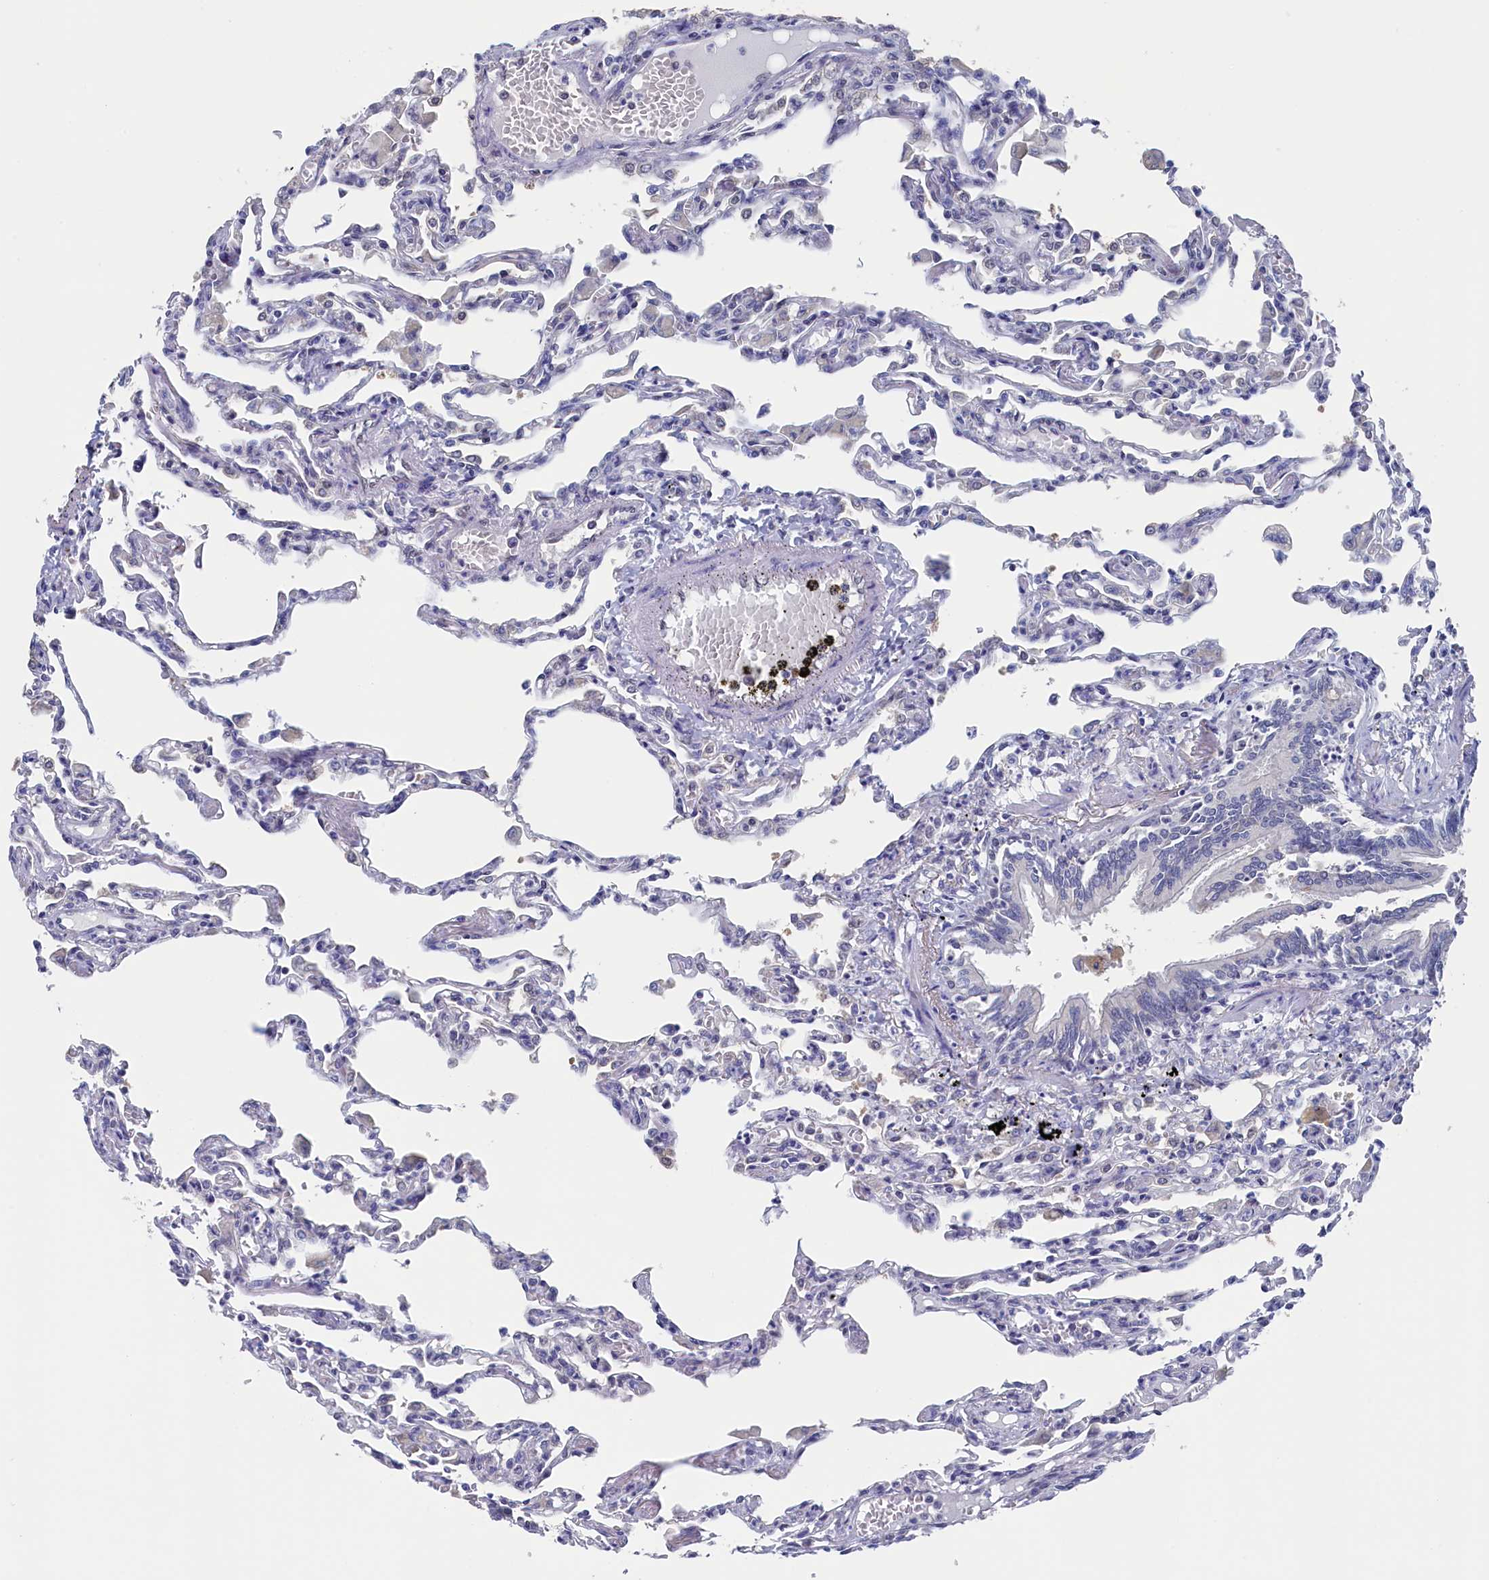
{"staining": {"intensity": "negative", "quantity": "none", "location": "none"}, "tissue": "lung", "cell_type": "Alveolar cells", "image_type": "normal", "snomed": [{"axis": "morphology", "description": "Normal tissue, NOS"}, {"axis": "topography", "description": "Bronchus"}, {"axis": "topography", "description": "Lung"}], "caption": "Immunohistochemistry micrograph of normal human lung stained for a protein (brown), which exhibits no expression in alveolar cells.", "gene": "C11orf54", "patient": {"sex": "female", "age": 49}}